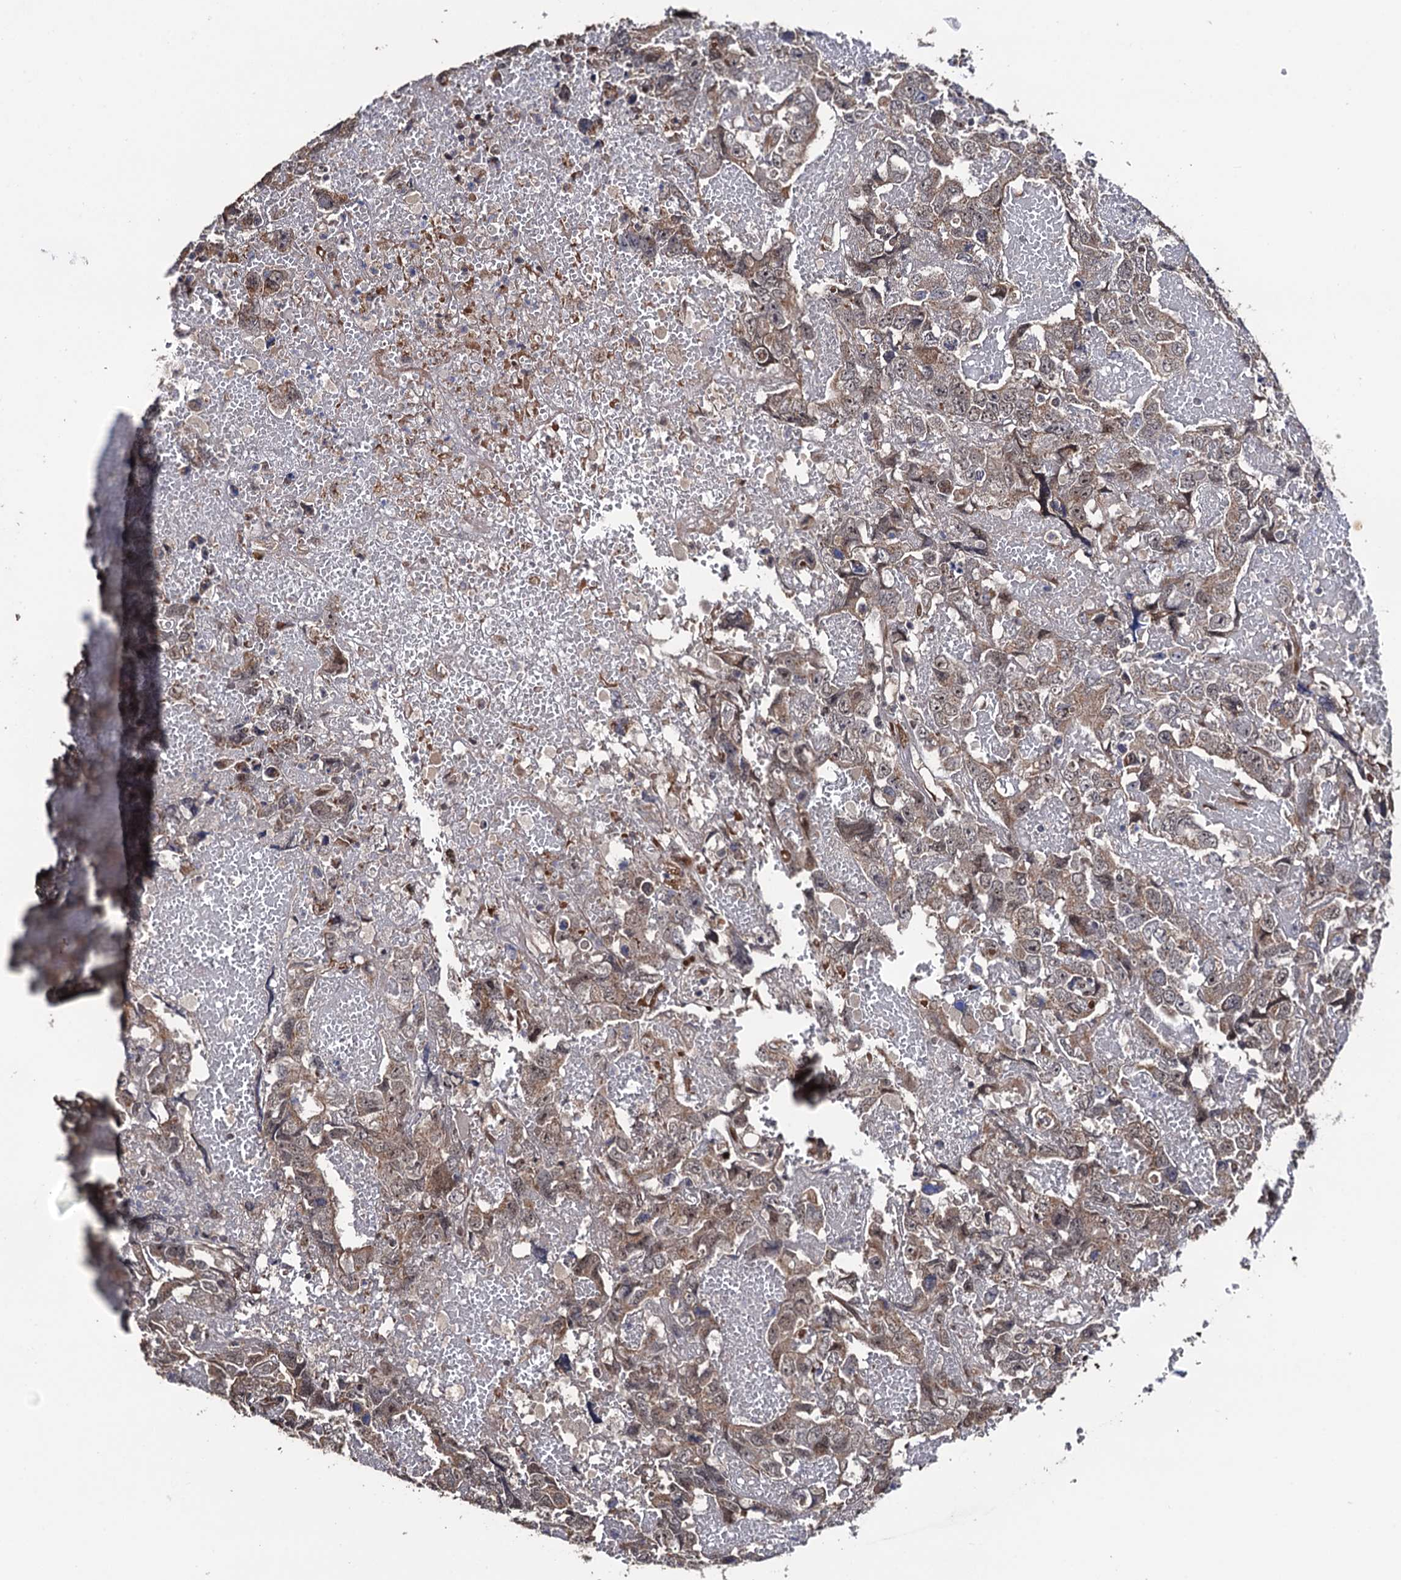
{"staining": {"intensity": "weak", "quantity": ">75%", "location": "cytoplasmic/membranous"}, "tissue": "testis cancer", "cell_type": "Tumor cells", "image_type": "cancer", "snomed": [{"axis": "morphology", "description": "Carcinoma, Embryonal, NOS"}, {"axis": "topography", "description": "Testis"}], "caption": "Protein expression analysis of testis embryonal carcinoma demonstrates weak cytoplasmic/membranous expression in approximately >75% of tumor cells. (brown staining indicates protein expression, while blue staining denotes nuclei).", "gene": "LRRC63", "patient": {"sex": "male", "age": 45}}